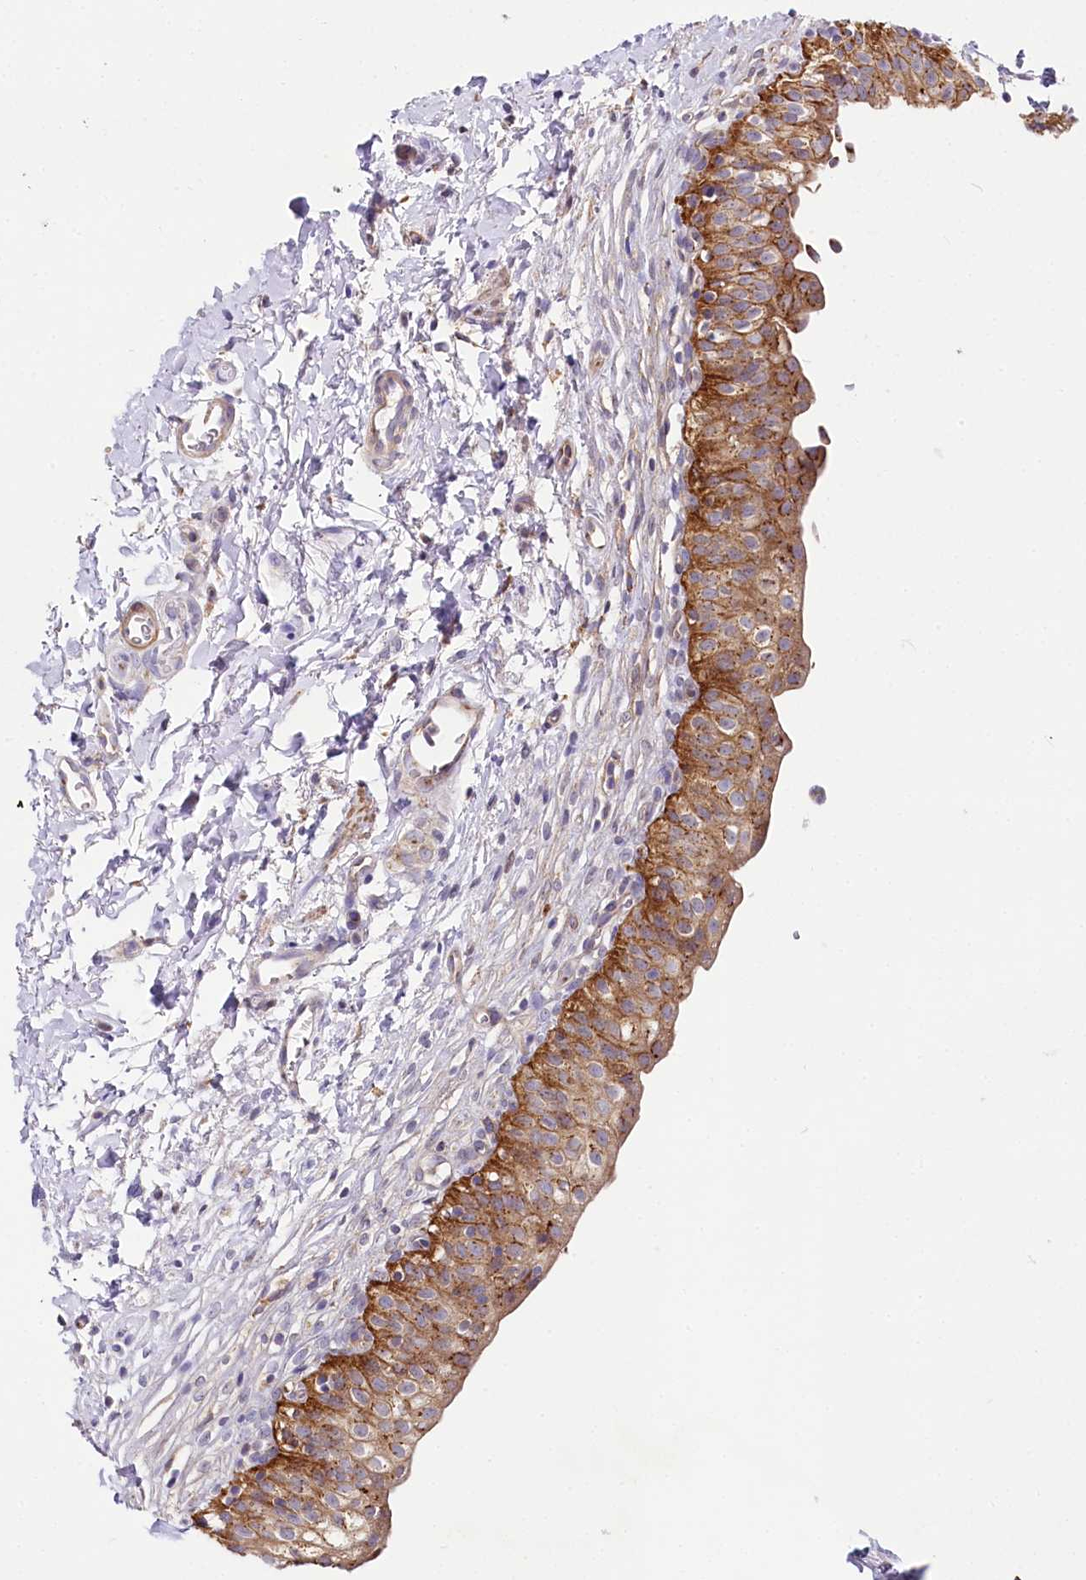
{"staining": {"intensity": "moderate", "quantity": ">75%", "location": "cytoplasmic/membranous"}, "tissue": "urinary bladder", "cell_type": "Urothelial cells", "image_type": "normal", "snomed": [{"axis": "morphology", "description": "Normal tissue, NOS"}, {"axis": "topography", "description": "Urinary bladder"}], "caption": "Immunohistochemistry image of normal urinary bladder: human urinary bladder stained using IHC shows medium levels of moderate protein expression localized specifically in the cytoplasmic/membranous of urothelial cells, appearing as a cytoplasmic/membranous brown color.", "gene": "STX6", "patient": {"sex": "male", "age": 55}}